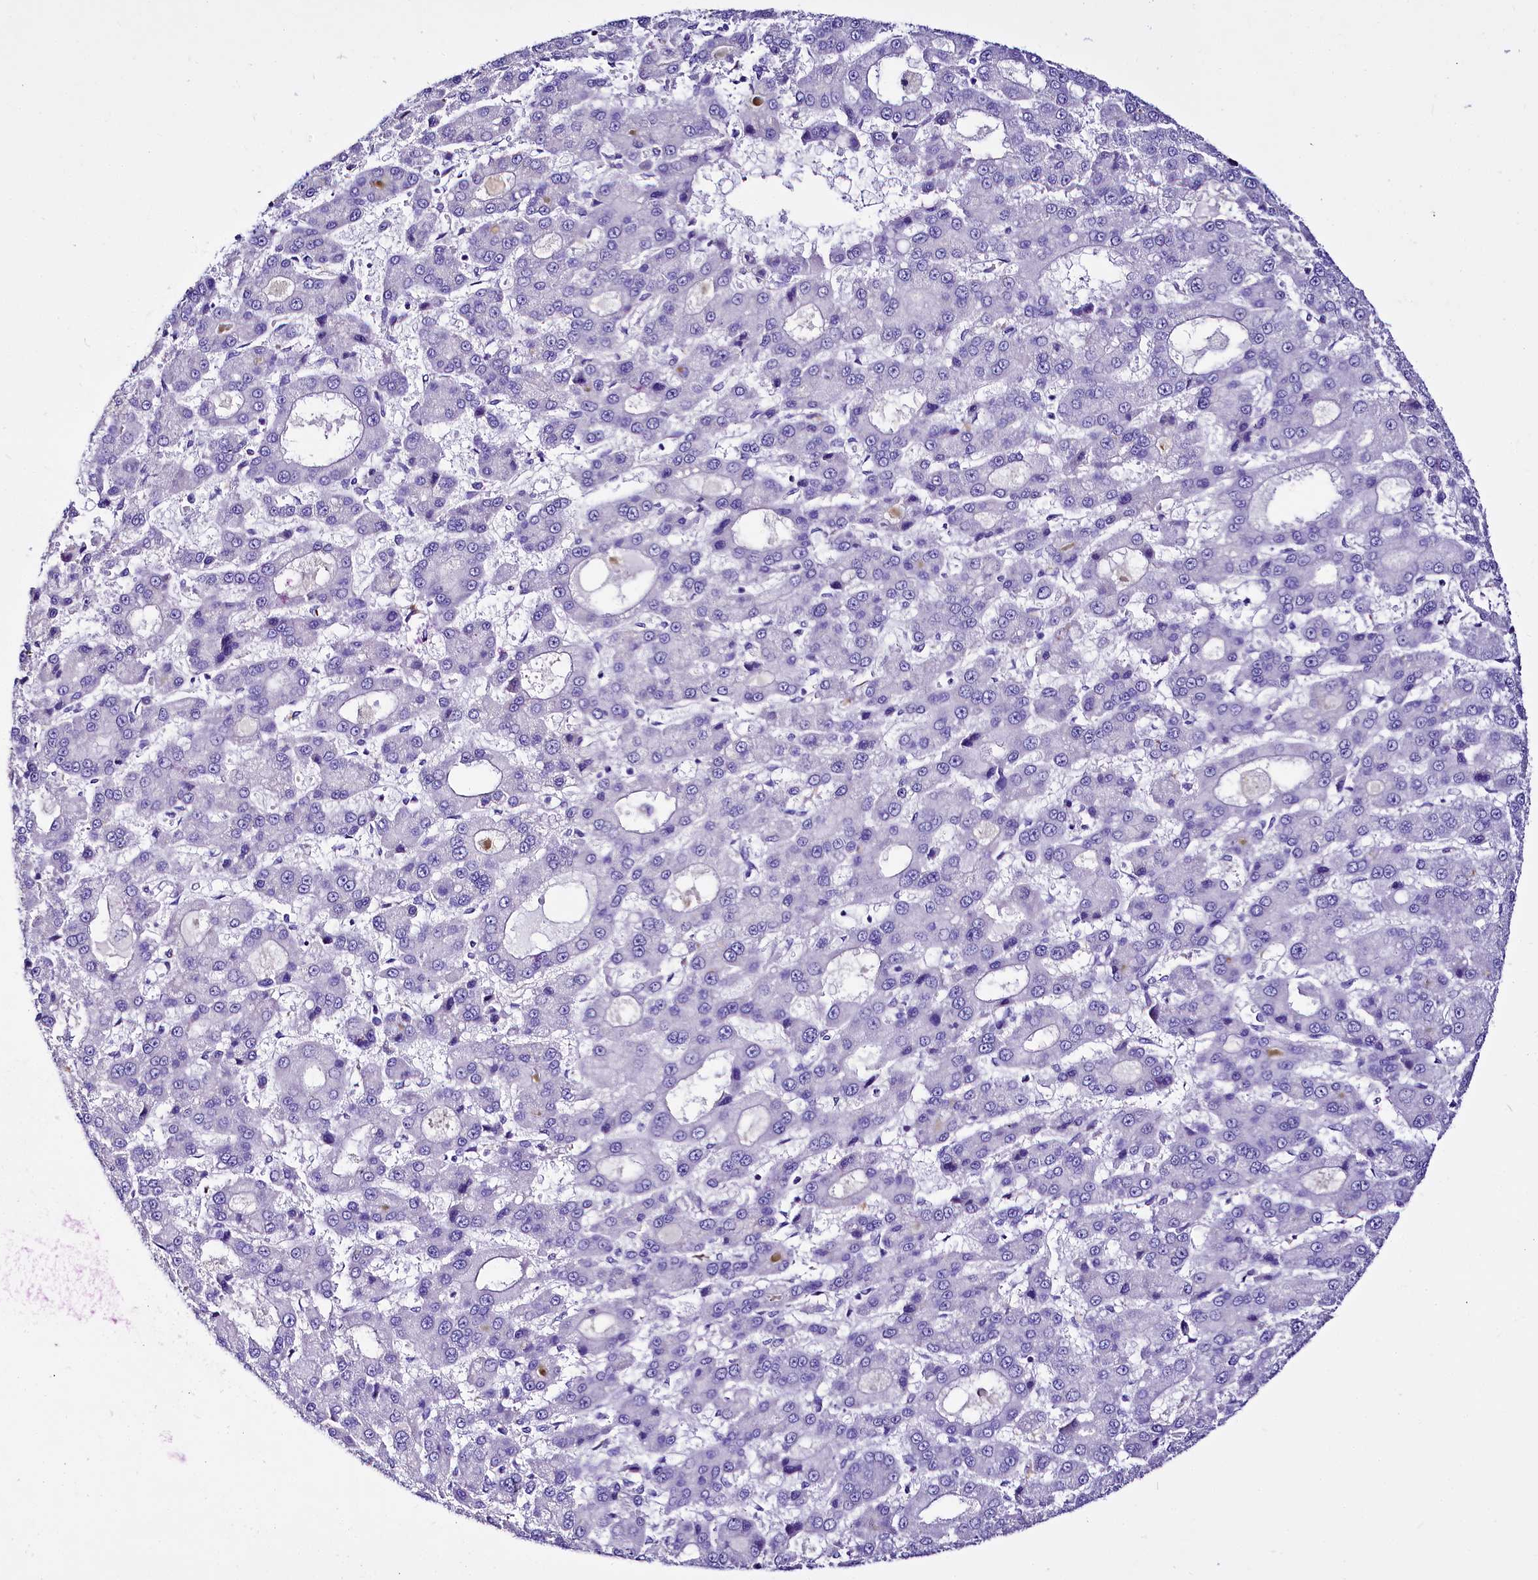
{"staining": {"intensity": "negative", "quantity": "none", "location": "none"}, "tissue": "liver cancer", "cell_type": "Tumor cells", "image_type": "cancer", "snomed": [{"axis": "morphology", "description": "Carcinoma, Hepatocellular, NOS"}, {"axis": "topography", "description": "Liver"}], "caption": "The histopathology image reveals no staining of tumor cells in liver hepatocellular carcinoma. (Immunohistochemistry (ihc), brightfield microscopy, high magnification).", "gene": "A2ML1", "patient": {"sex": "male", "age": 70}}